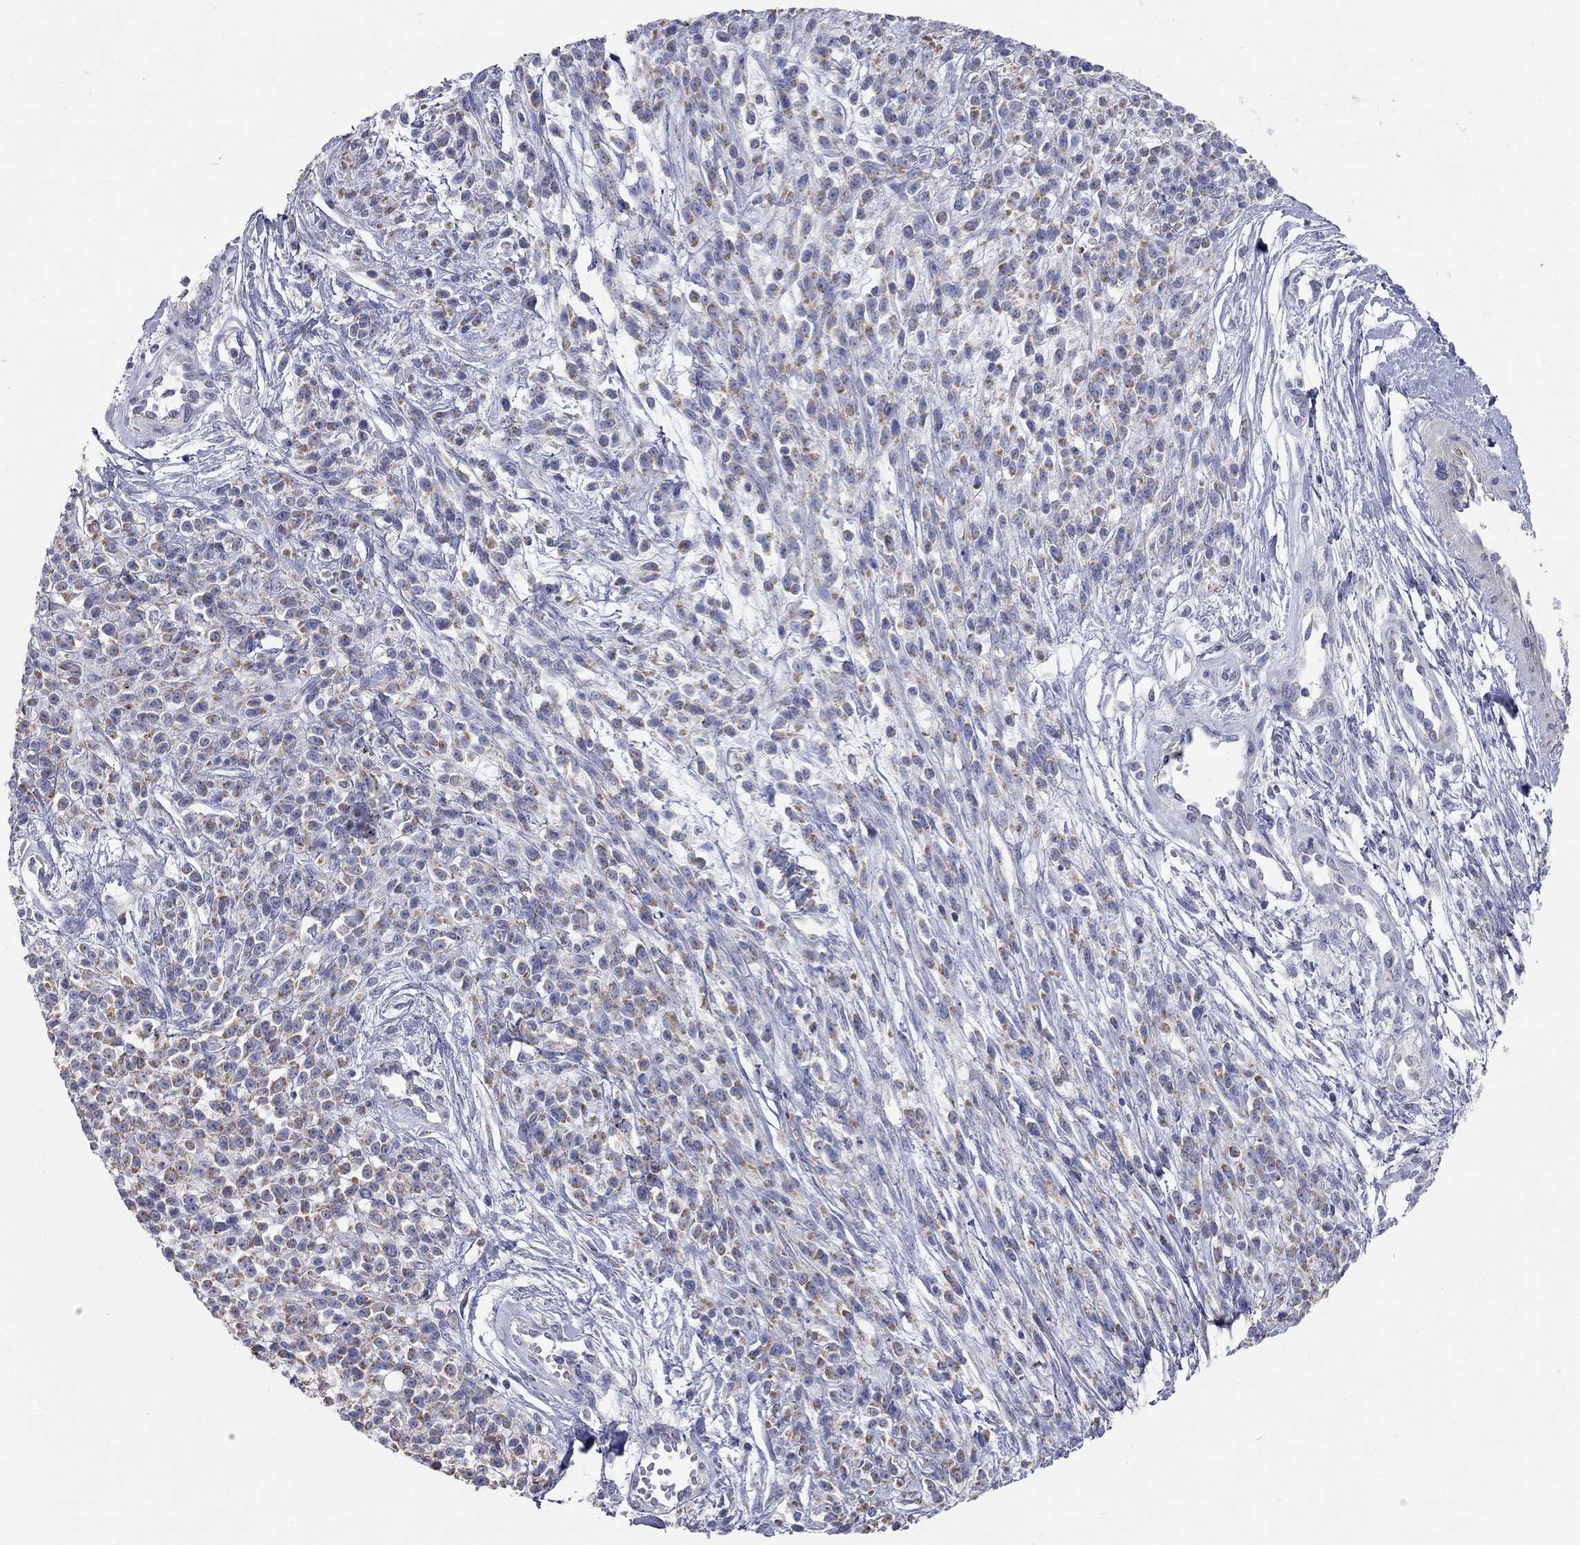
{"staining": {"intensity": "moderate", "quantity": ">75%", "location": "cytoplasmic/membranous"}, "tissue": "melanoma", "cell_type": "Tumor cells", "image_type": "cancer", "snomed": [{"axis": "morphology", "description": "Malignant melanoma, NOS"}, {"axis": "topography", "description": "Skin"}, {"axis": "topography", "description": "Skin of trunk"}], "caption": "Immunohistochemistry (IHC) (DAB (3,3'-diaminobenzidine)) staining of human melanoma reveals moderate cytoplasmic/membranous protein staining in approximately >75% of tumor cells. The staining was performed using DAB to visualize the protein expression in brown, while the nuclei were stained in blue with hematoxylin (Magnification: 20x).", "gene": "CFAP161", "patient": {"sex": "male", "age": 74}}